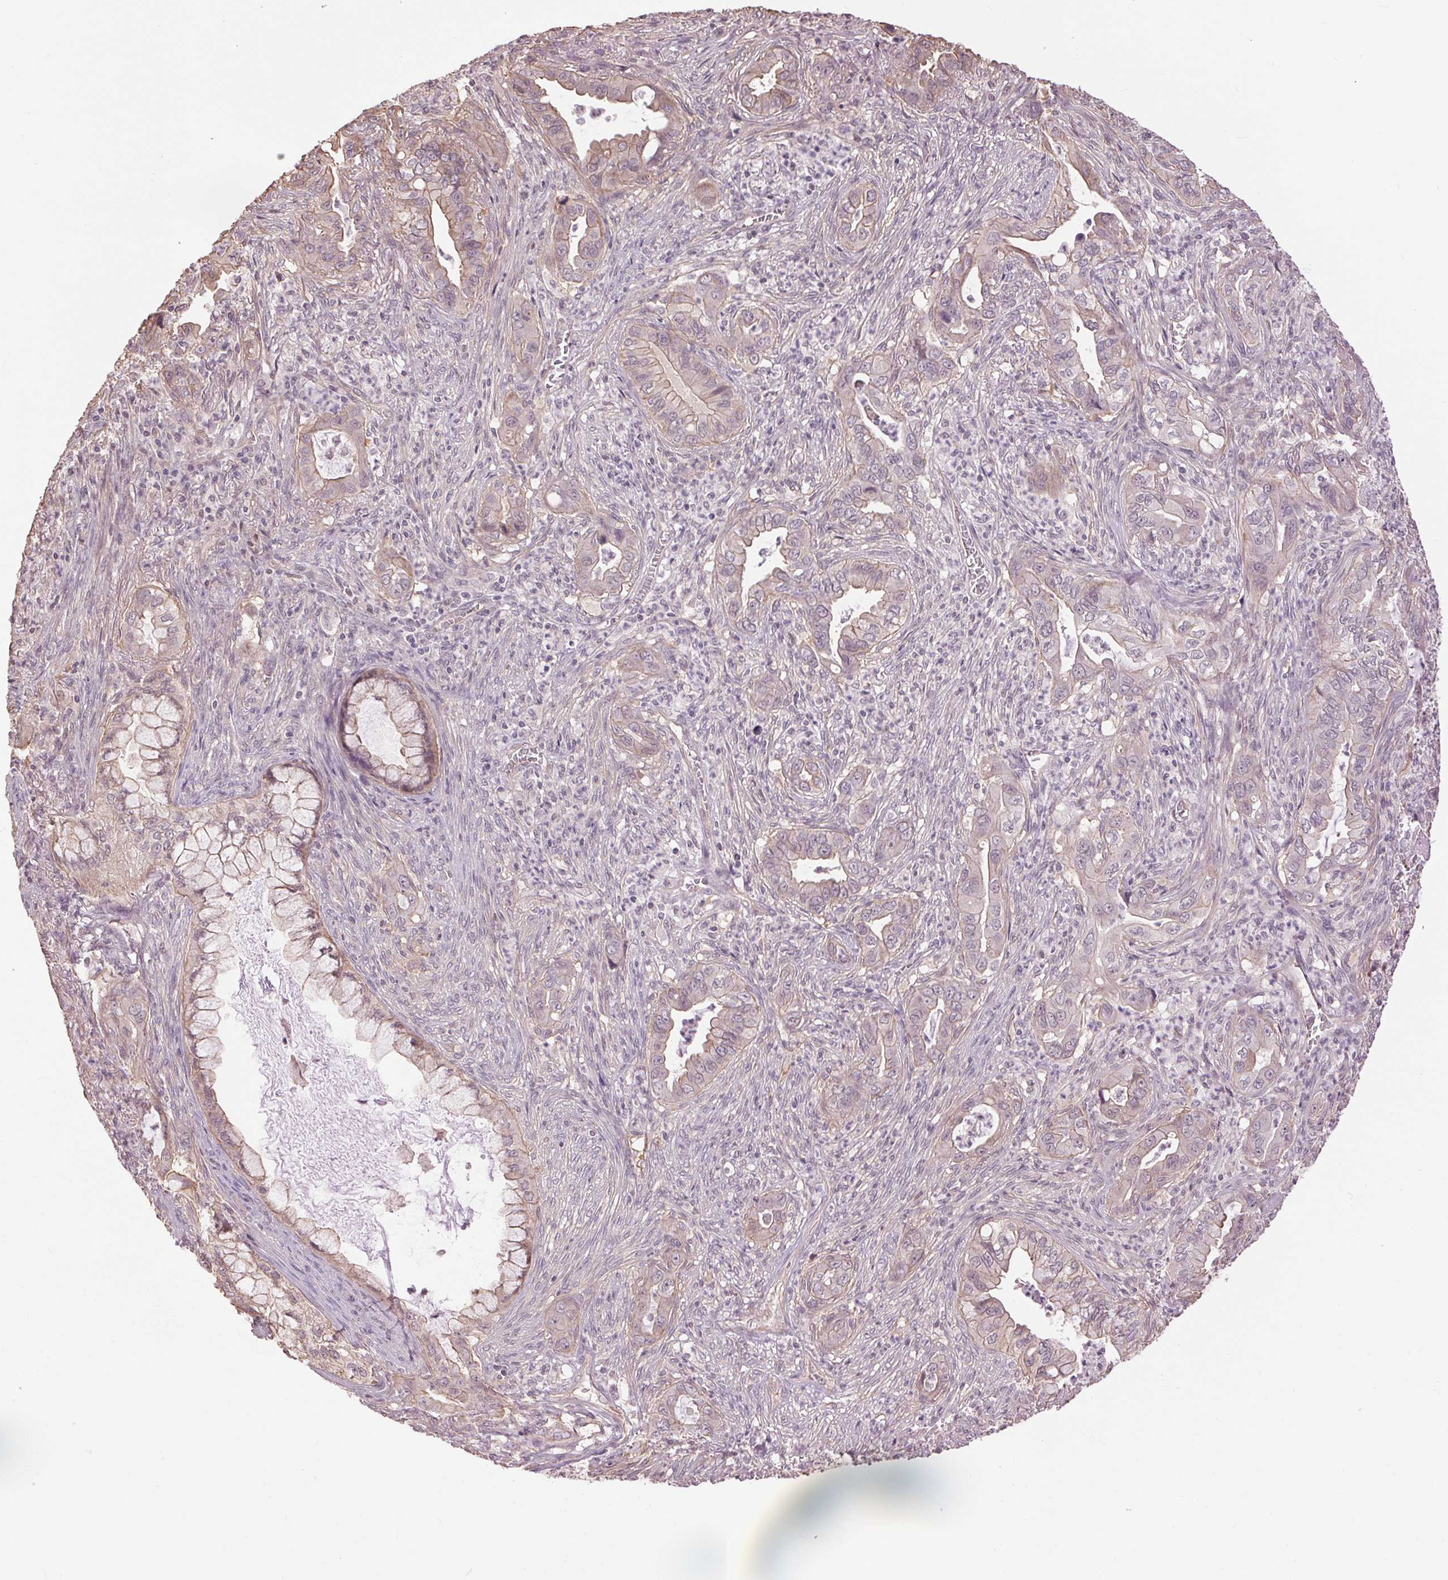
{"staining": {"intensity": "weak", "quantity": "<25%", "location": "cytoplasmic/membranous"}, "tissue": "lung cancer", "cell_type": "Tumor cells", "image_type": "cancer", "snomed": [{"axis": "morphology", "description": "Adenocarcinoma, NOS"}, {"axis": "topography", "description": "Lung"}], "caption": "Immunohistochemical staining of lung cancer (adenocarcinoma) shows no significant positivity in tumor cells.", "gene": "PALM", "patient": {"sex": "male", "age": 65}}